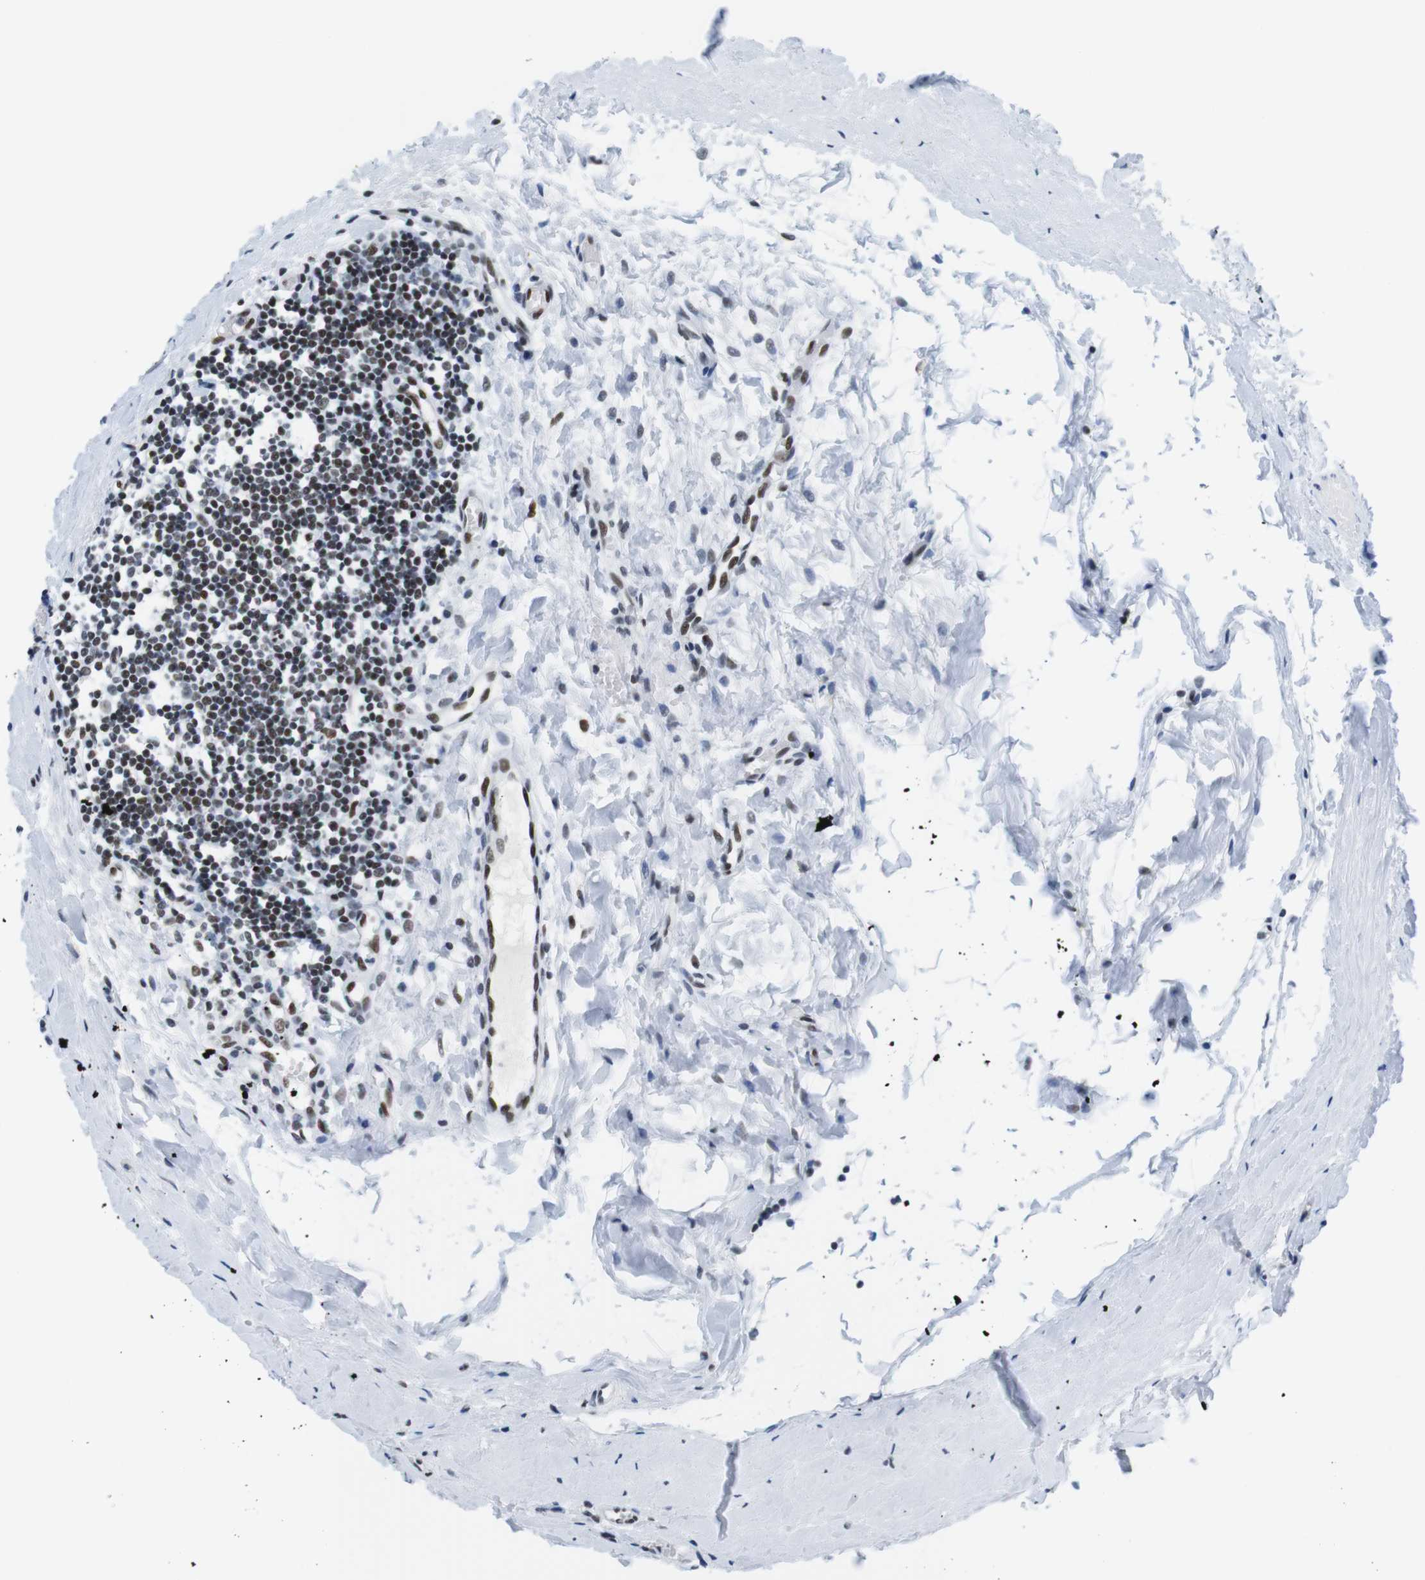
{"staining": {"intensity": "weak", "quantity": ">75%", "location": "nuclear"}, "tissue": "tonsil", "cell_type": "Germinal center cells", "image_type": "normal", "snomed": [{"axis": "morphology", "description": "Normal tissue, NOS"}, {"axis": "topography", "description": "Tonsil"}], "caption": "Protein expression analysis of normal human tonsil reveals weak nuclear expression in approximately >75% of germinal center cells. (Stains: DAB in brown, nuclei in blue, Microscopy: brightfield microscopy at high magnification).", "gene": "IFI16", "patient": {"sex": "female", "age": 19}}